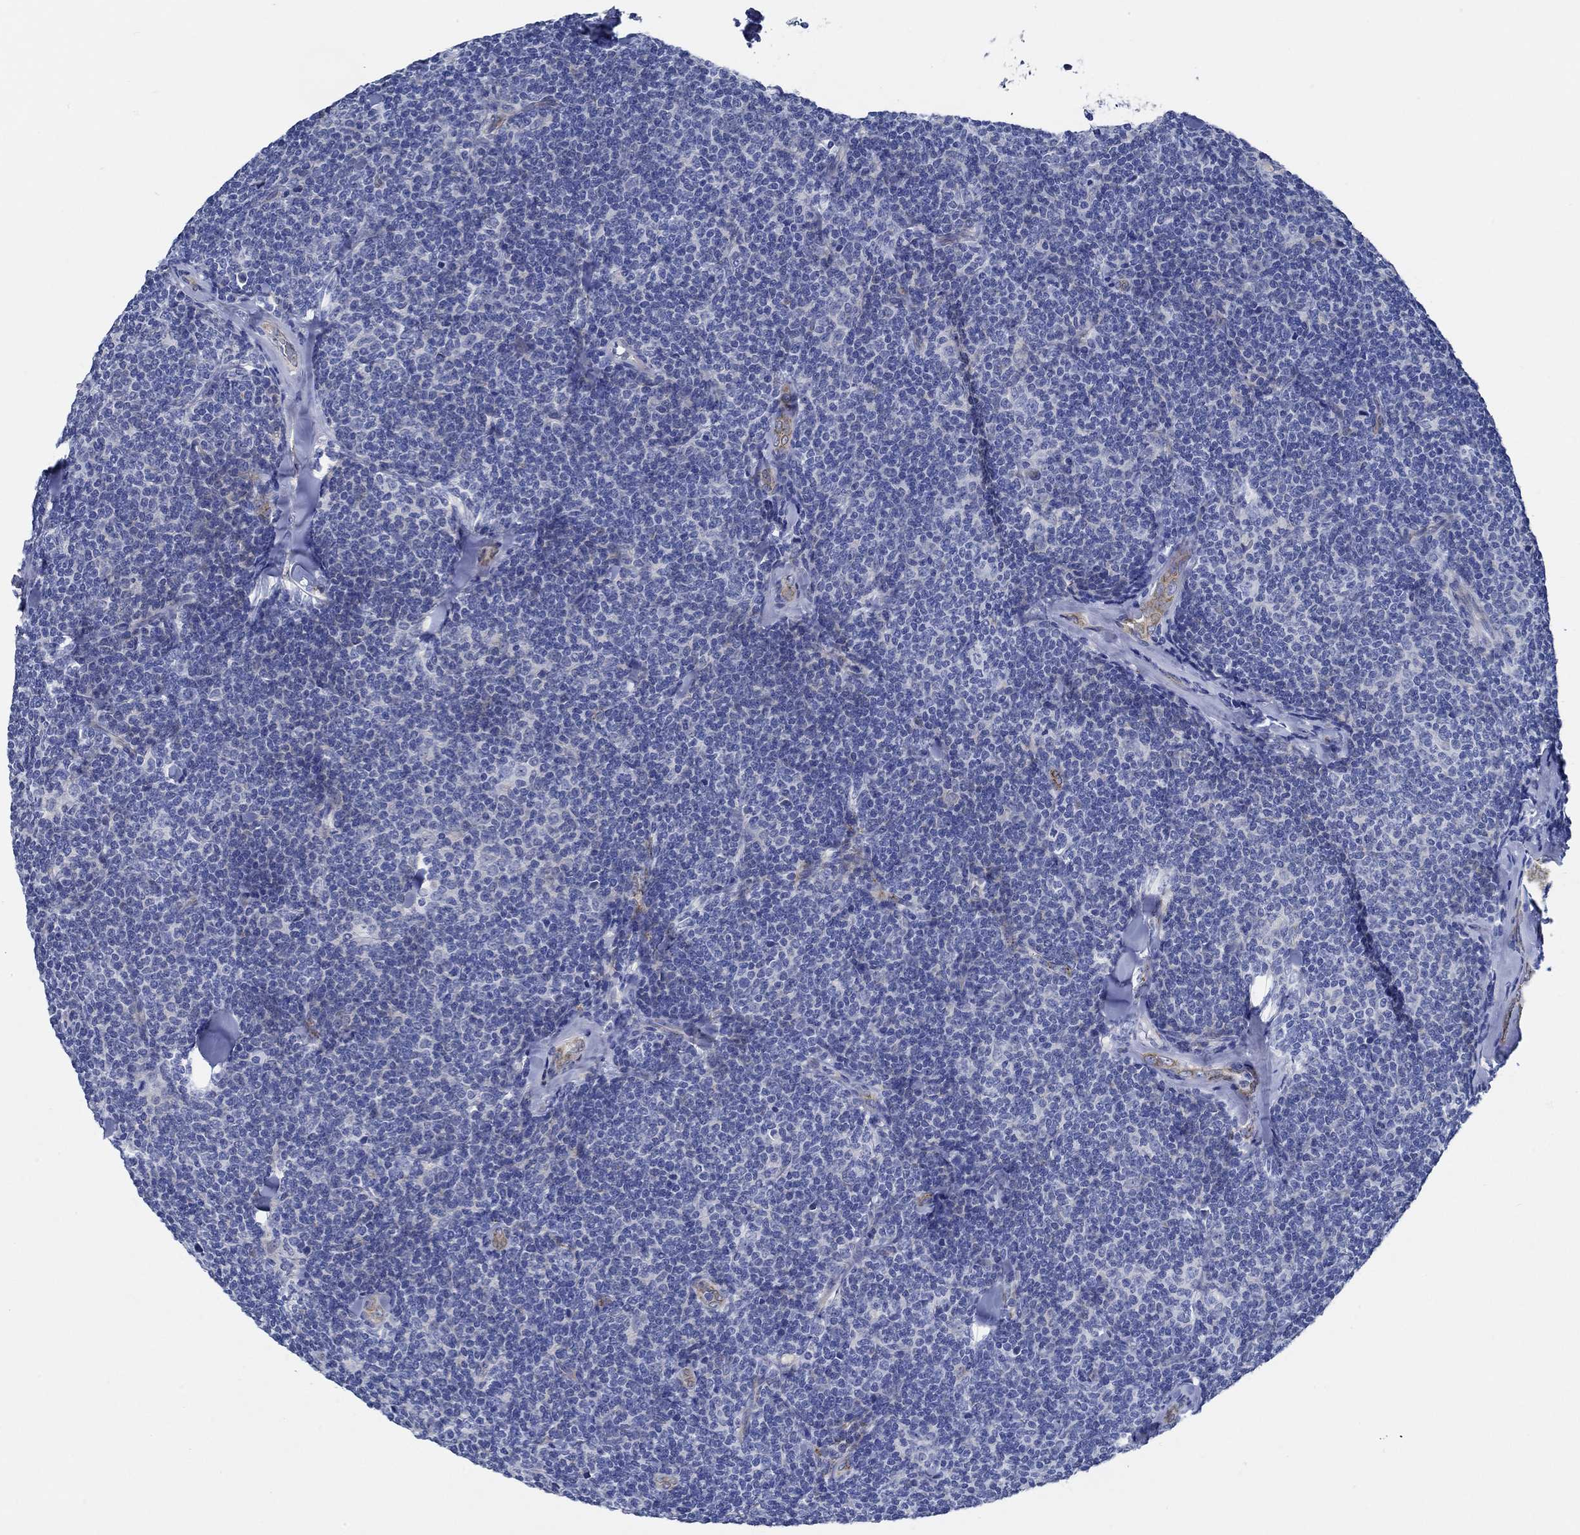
{"staining": {"intensity": "negative", "quantity": "none", "location": "none"}, "tissue": "lymphoma", "cell_type": "Tumor cells", "image_type": "cancer", "snomed": [{"axis": "morphology", "description": "Malignant lymphoma, non-Hodgkin's type, Low grade"}, {"axis": "topography", "description": "Lymph node"}], "caption": "Histopathology image shows no protein expression in tumor cells of lymphoma tissue.", "gene": "HECW2", "patient": {"sex": "female", "age": 56}}